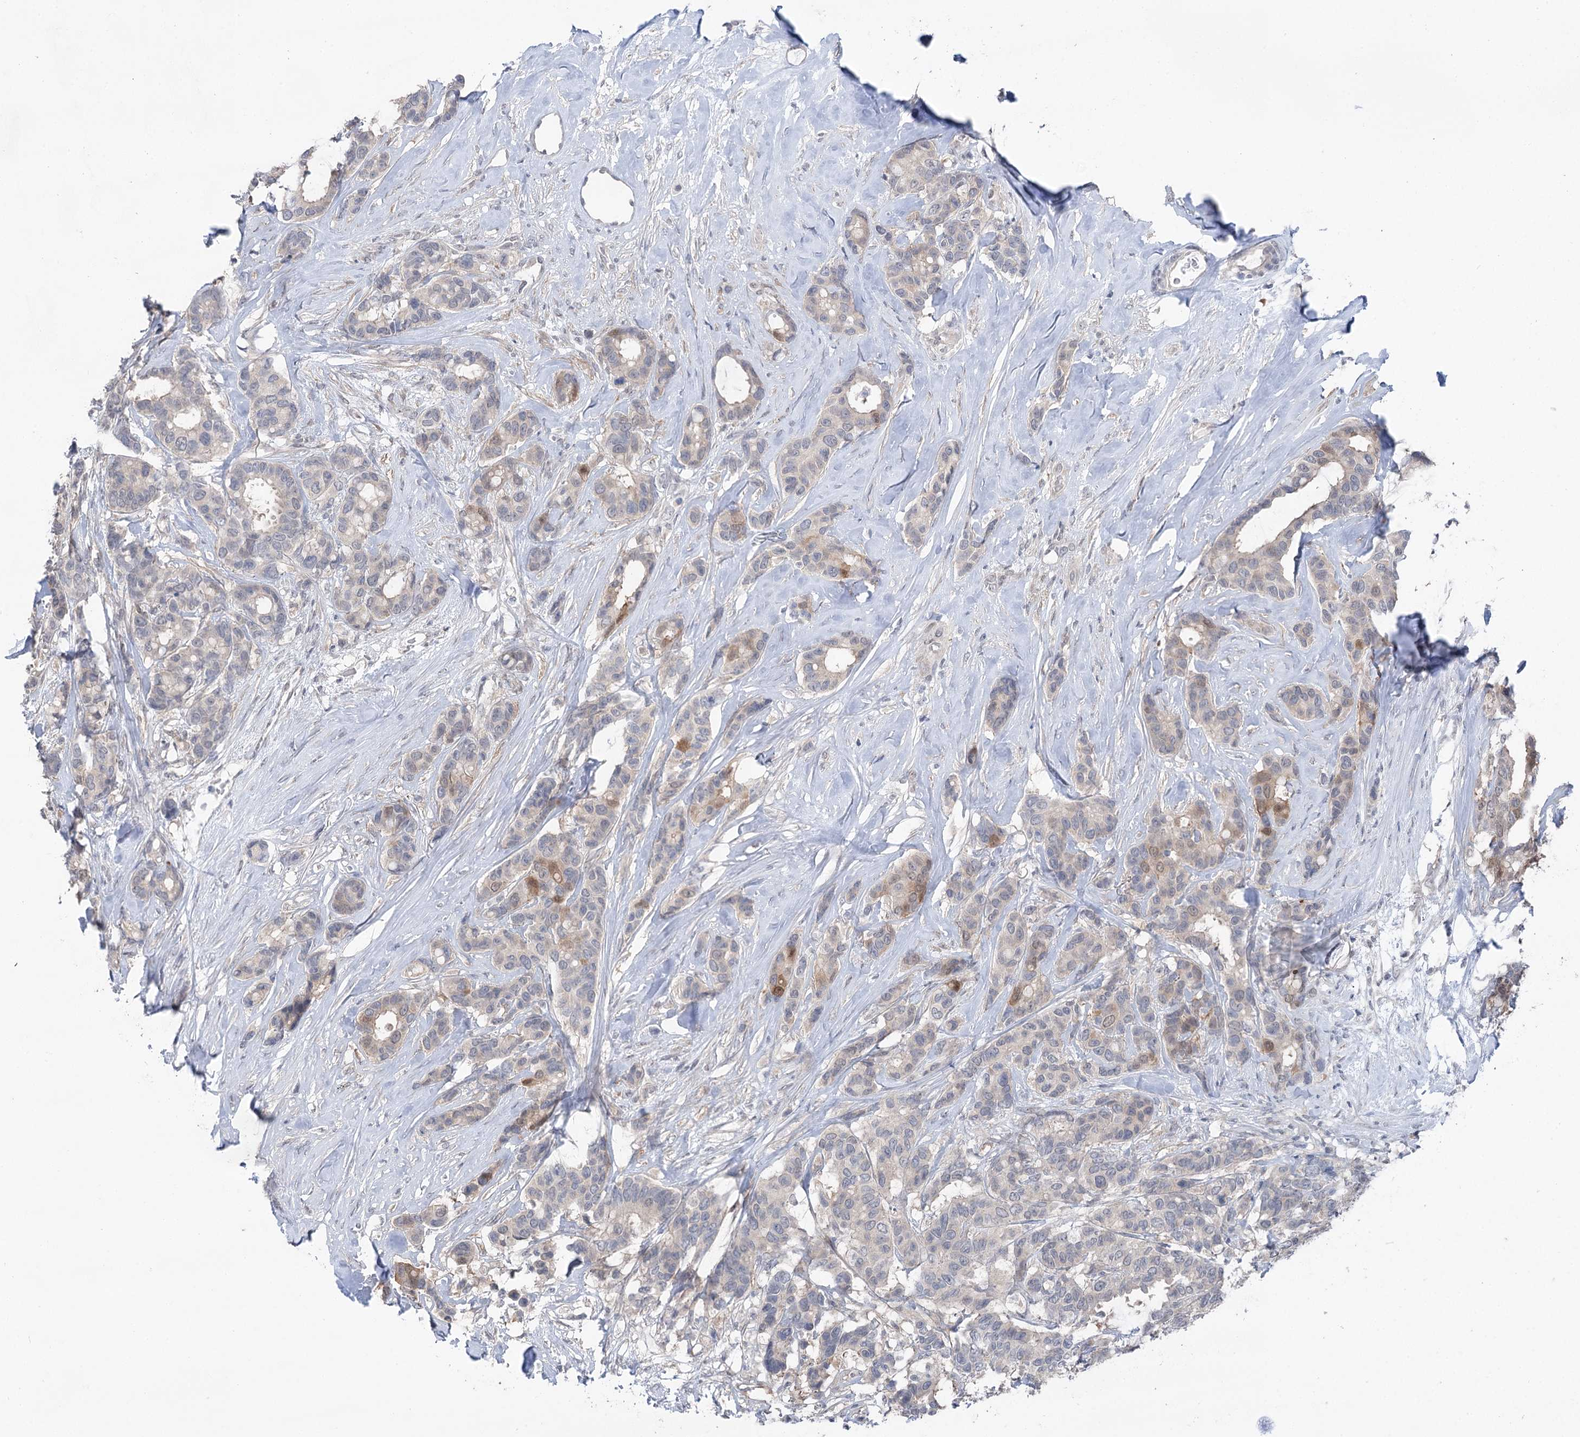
{"staining": {"intensity": "negative", "quantity": "none", "location": "none"}, "tissue": "breast cancer", "cell_type": "Tumor cells", "image_type": "cancer", "snomed": [{"axis": "morphology", "description": "Duct carcinoma"}, {"axis": "topography", "description": "Breast"}], "caption": "High power microscopy photomicrograph of an IHC micrograph of breast intraductal carcinoma, revealing no significant staining in tumor cells.", "gene": "CCSER2", "patient": {"sex": "female", "age": 87}}